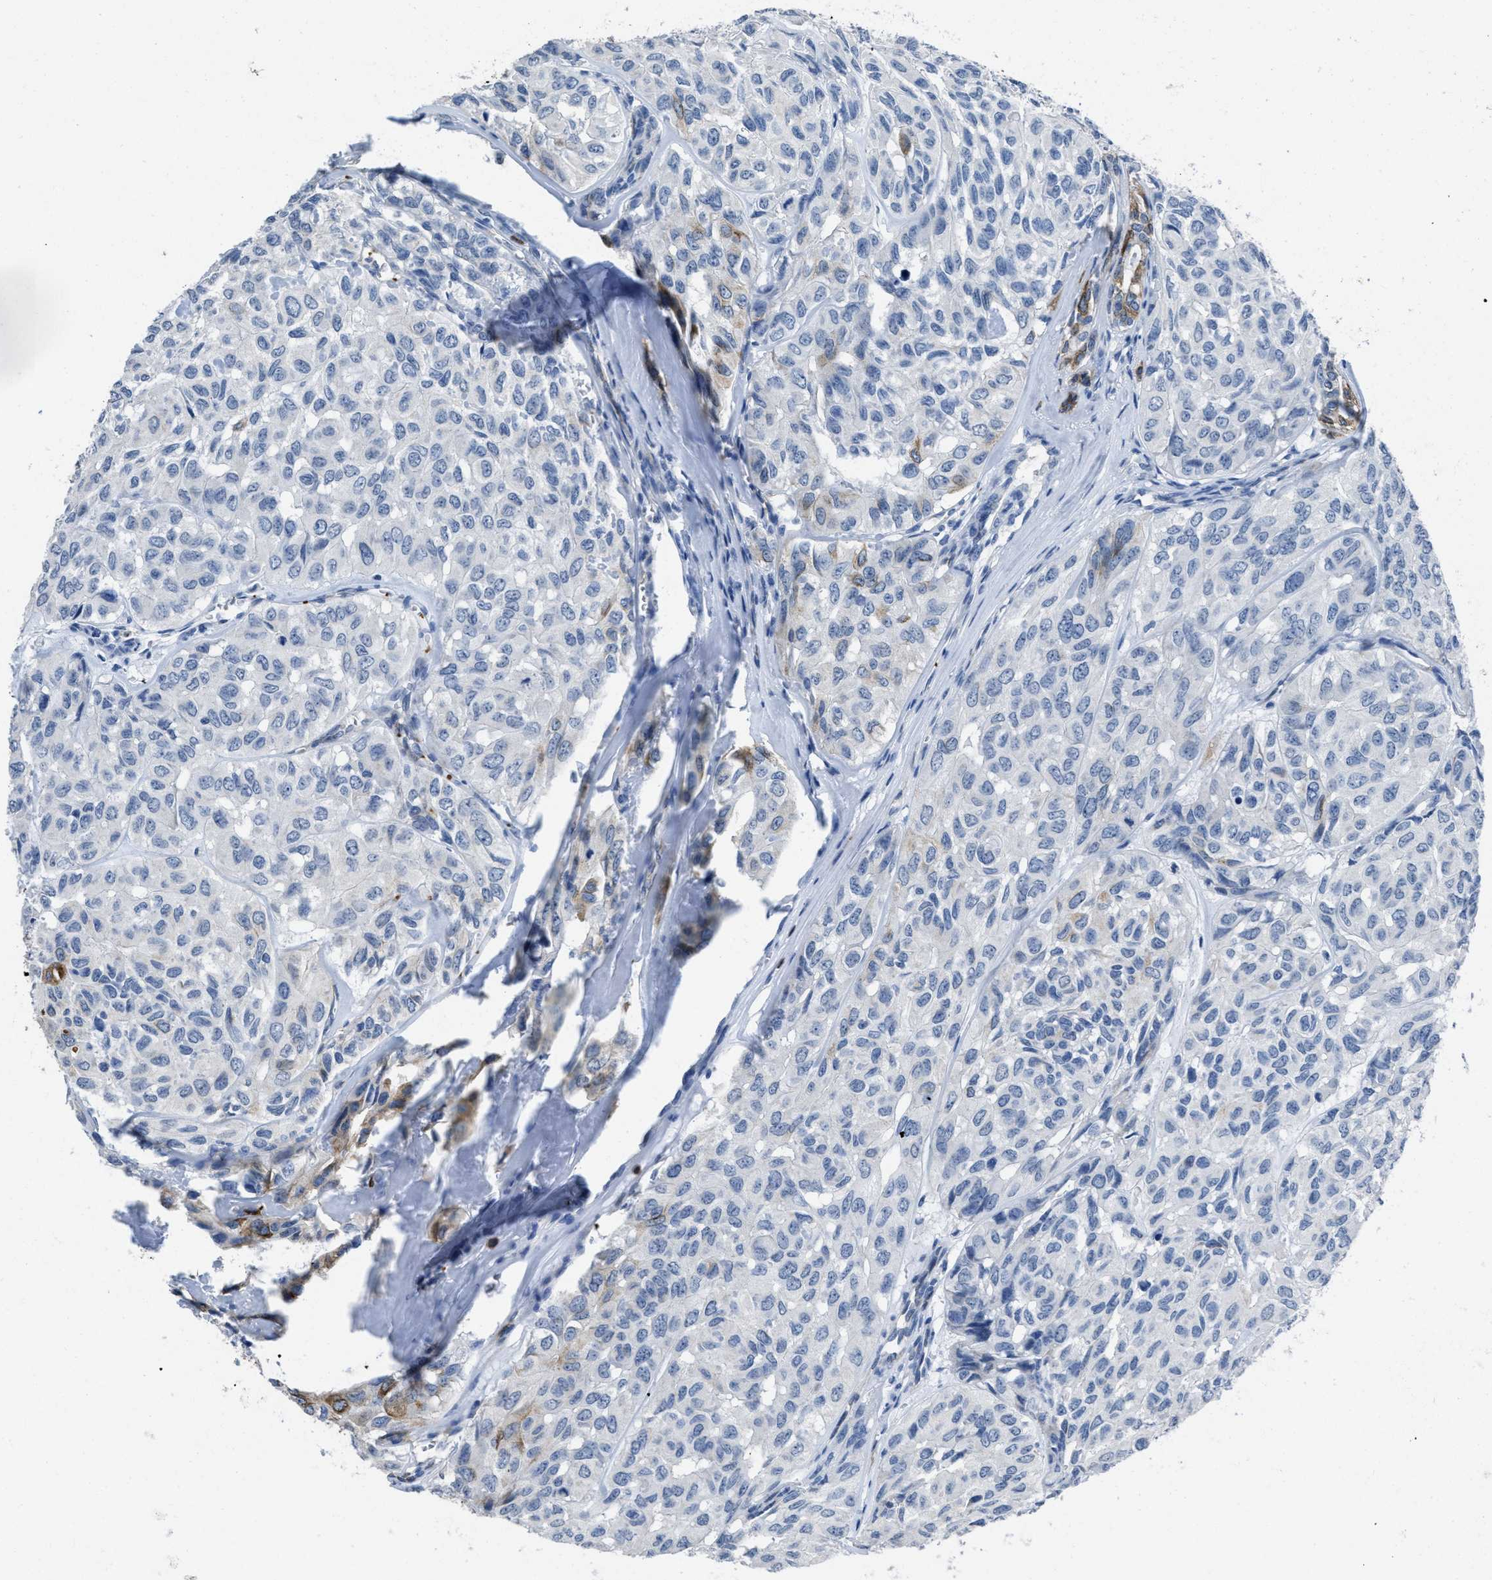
{"staining": {"intensity": "negative", "quantity": "none", "location": "none"}, "tissue": "head and neck cancer", "cell_type": "Tumor cells", "image_type": "cancer", "snomed": [{"axis": "morphology", "description": "Adenocarcinoma, NOS"}, {"axis": "topography", "description": "Salivary gland, NOS"}, {"axis": "topography", "description": "Head-Neck"}], "caption": "Immunohistochemical staining of adenocarcinoma (head and neck) exhibits no significant staining in tumor cells.", "gene": "ITGA3", "patient": {"sex": "female", "age": 76}}